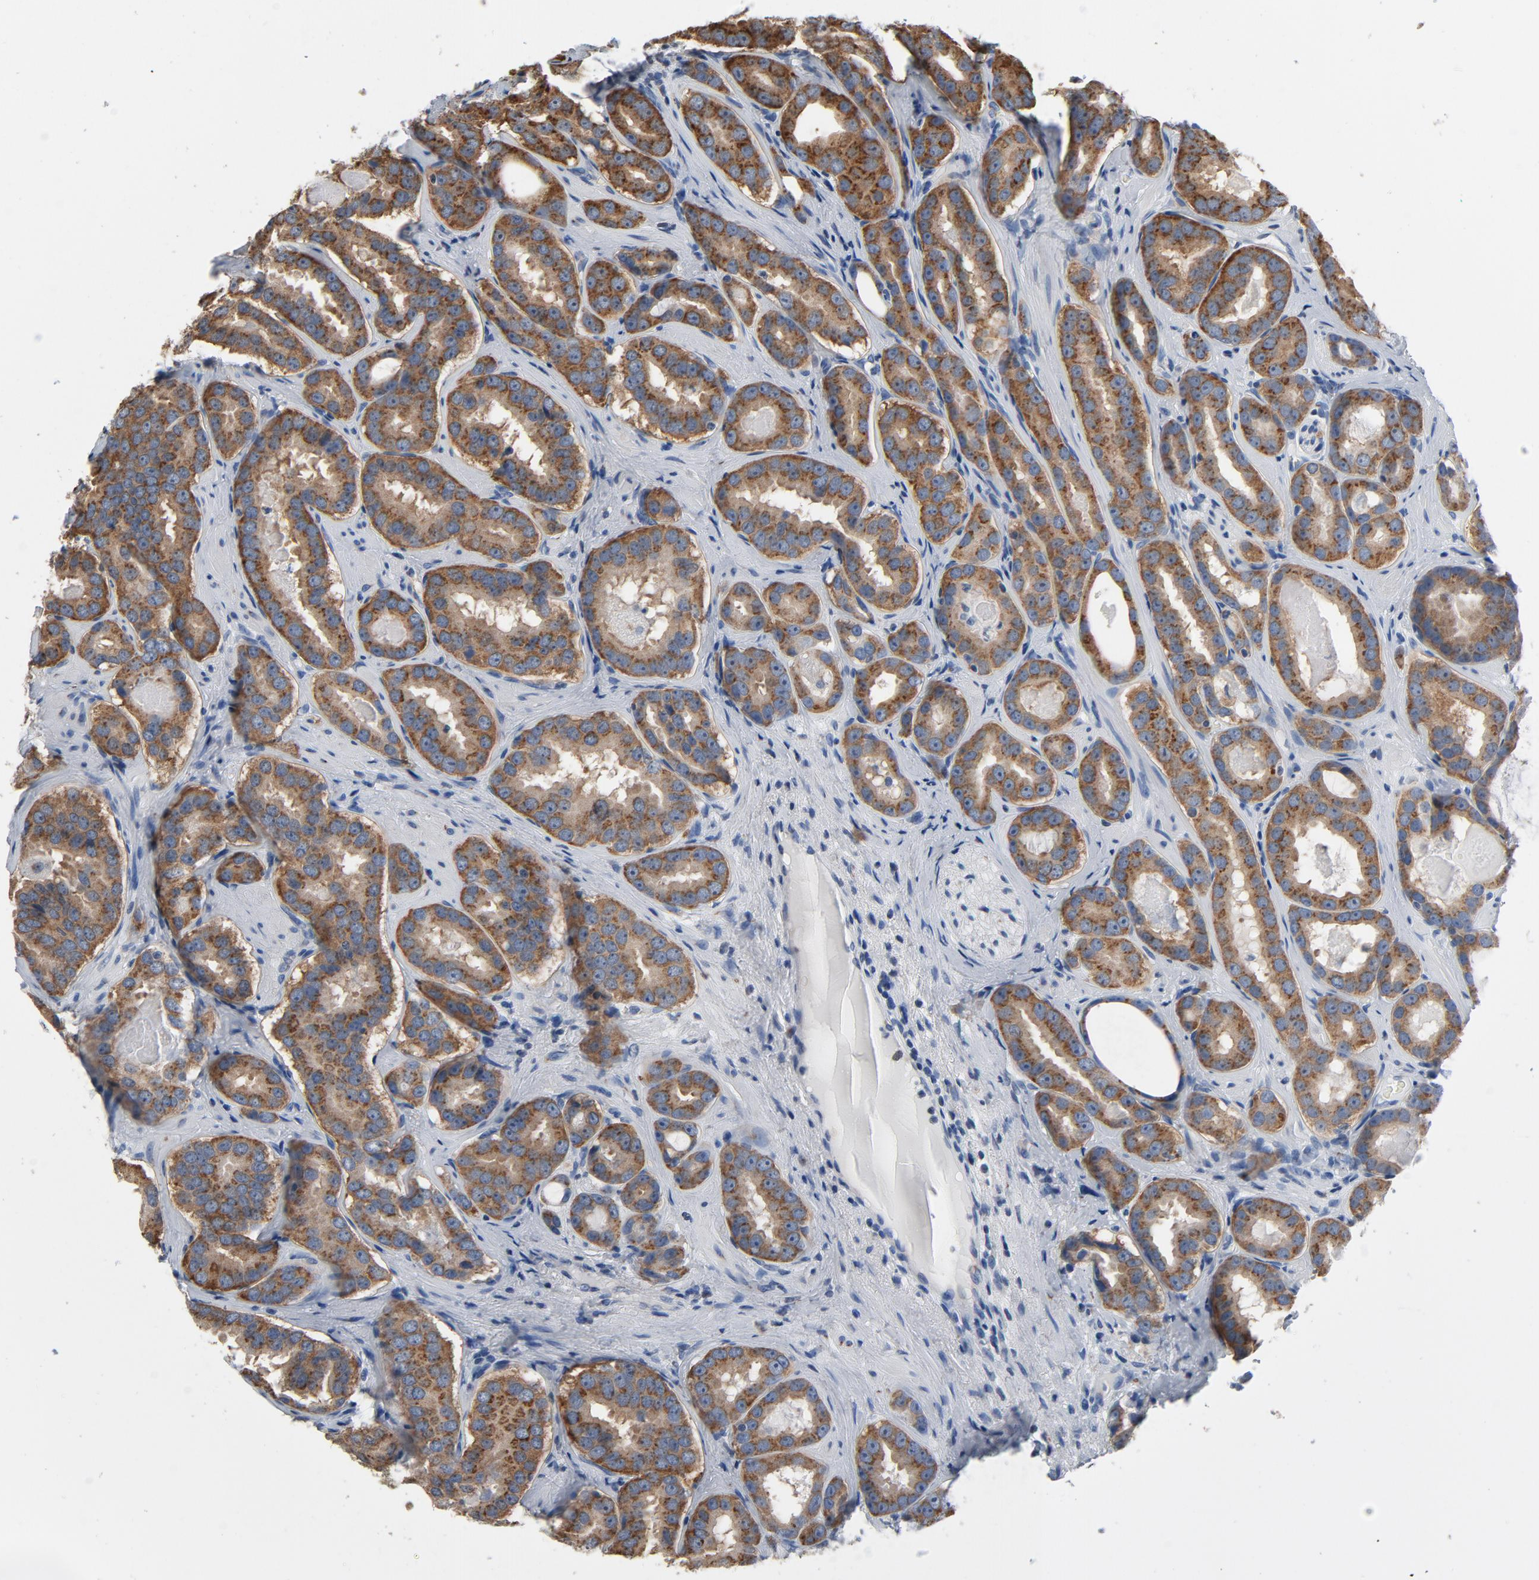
{"staining": {"intensity": "strong", "quantity": ">75%", "location": "cytoplasmic/membranous"}, "tissue": "prostate cancer", "cell_type": "Tumor cells", "image_type": "cancer", "snomed": [{"axis": "morphology", "description": "Adenocarcinoma, Low grade"}, {"axis": "topography", "description": "Prostate"}], "caption": "A brown stain shows strong cytoplasmic/membranous positivity of a protein in prostate low-grade adenocarcinoma tumor cells.", "gene": "YIPF6", "patient": {"sex": "male", "age": 59}}